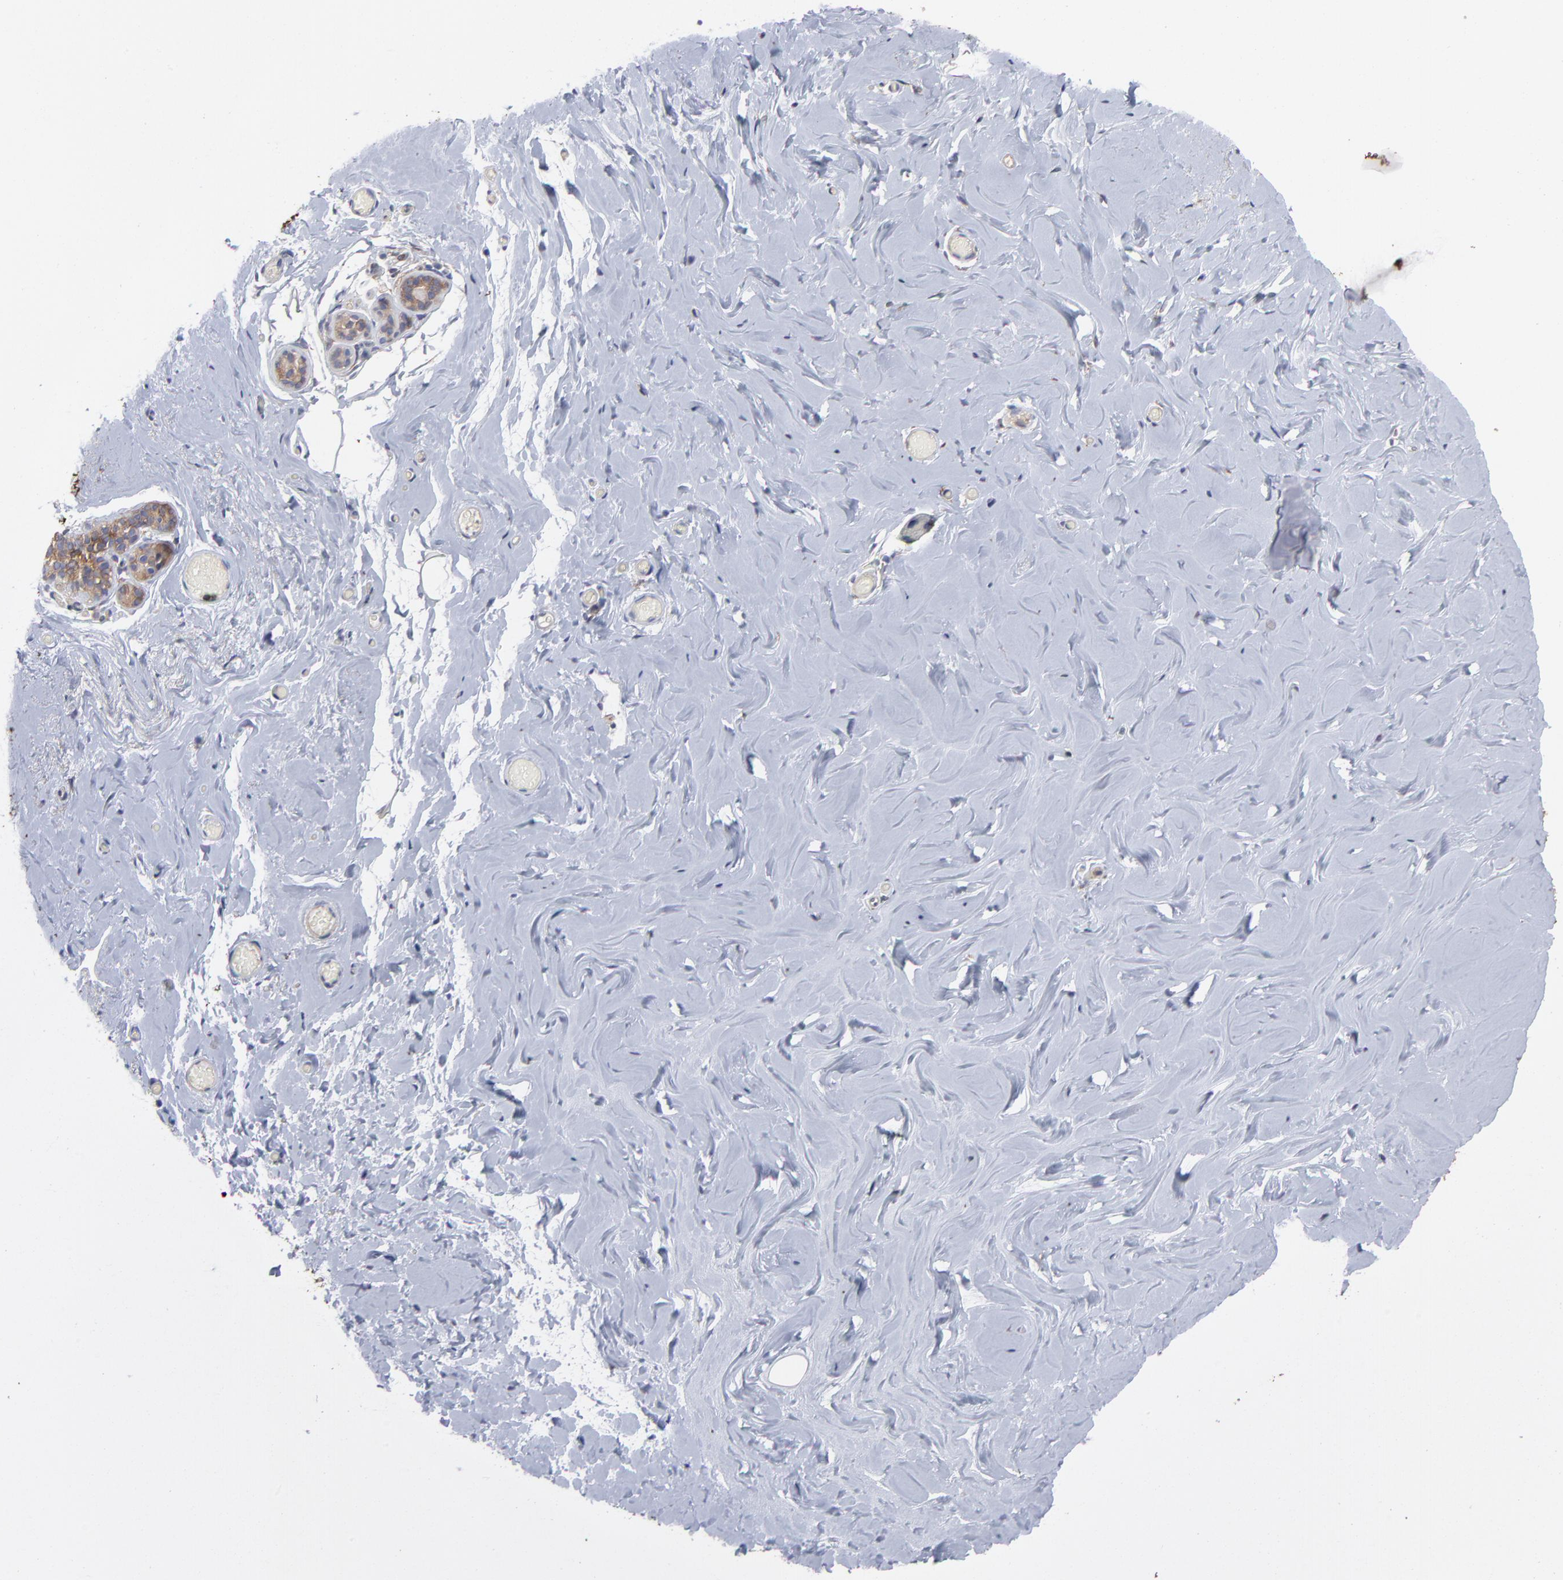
{"staining": {"intensity": "negative", "quantity": "none", "location": "none"}, "tissue": "breast", "cell_type": "Adipocytes", "image_type": "normal", "snomed": [{"axis": "morphology", "description": "Normal tissue, NOS"}, {"axis": "topography", "description": "Breast"}], "caption": "The photomicrograph shows no staining of adipocytes in benign breast.", "gene": "NFKBIA", "patient": {"sex": "female", "age": 75}}